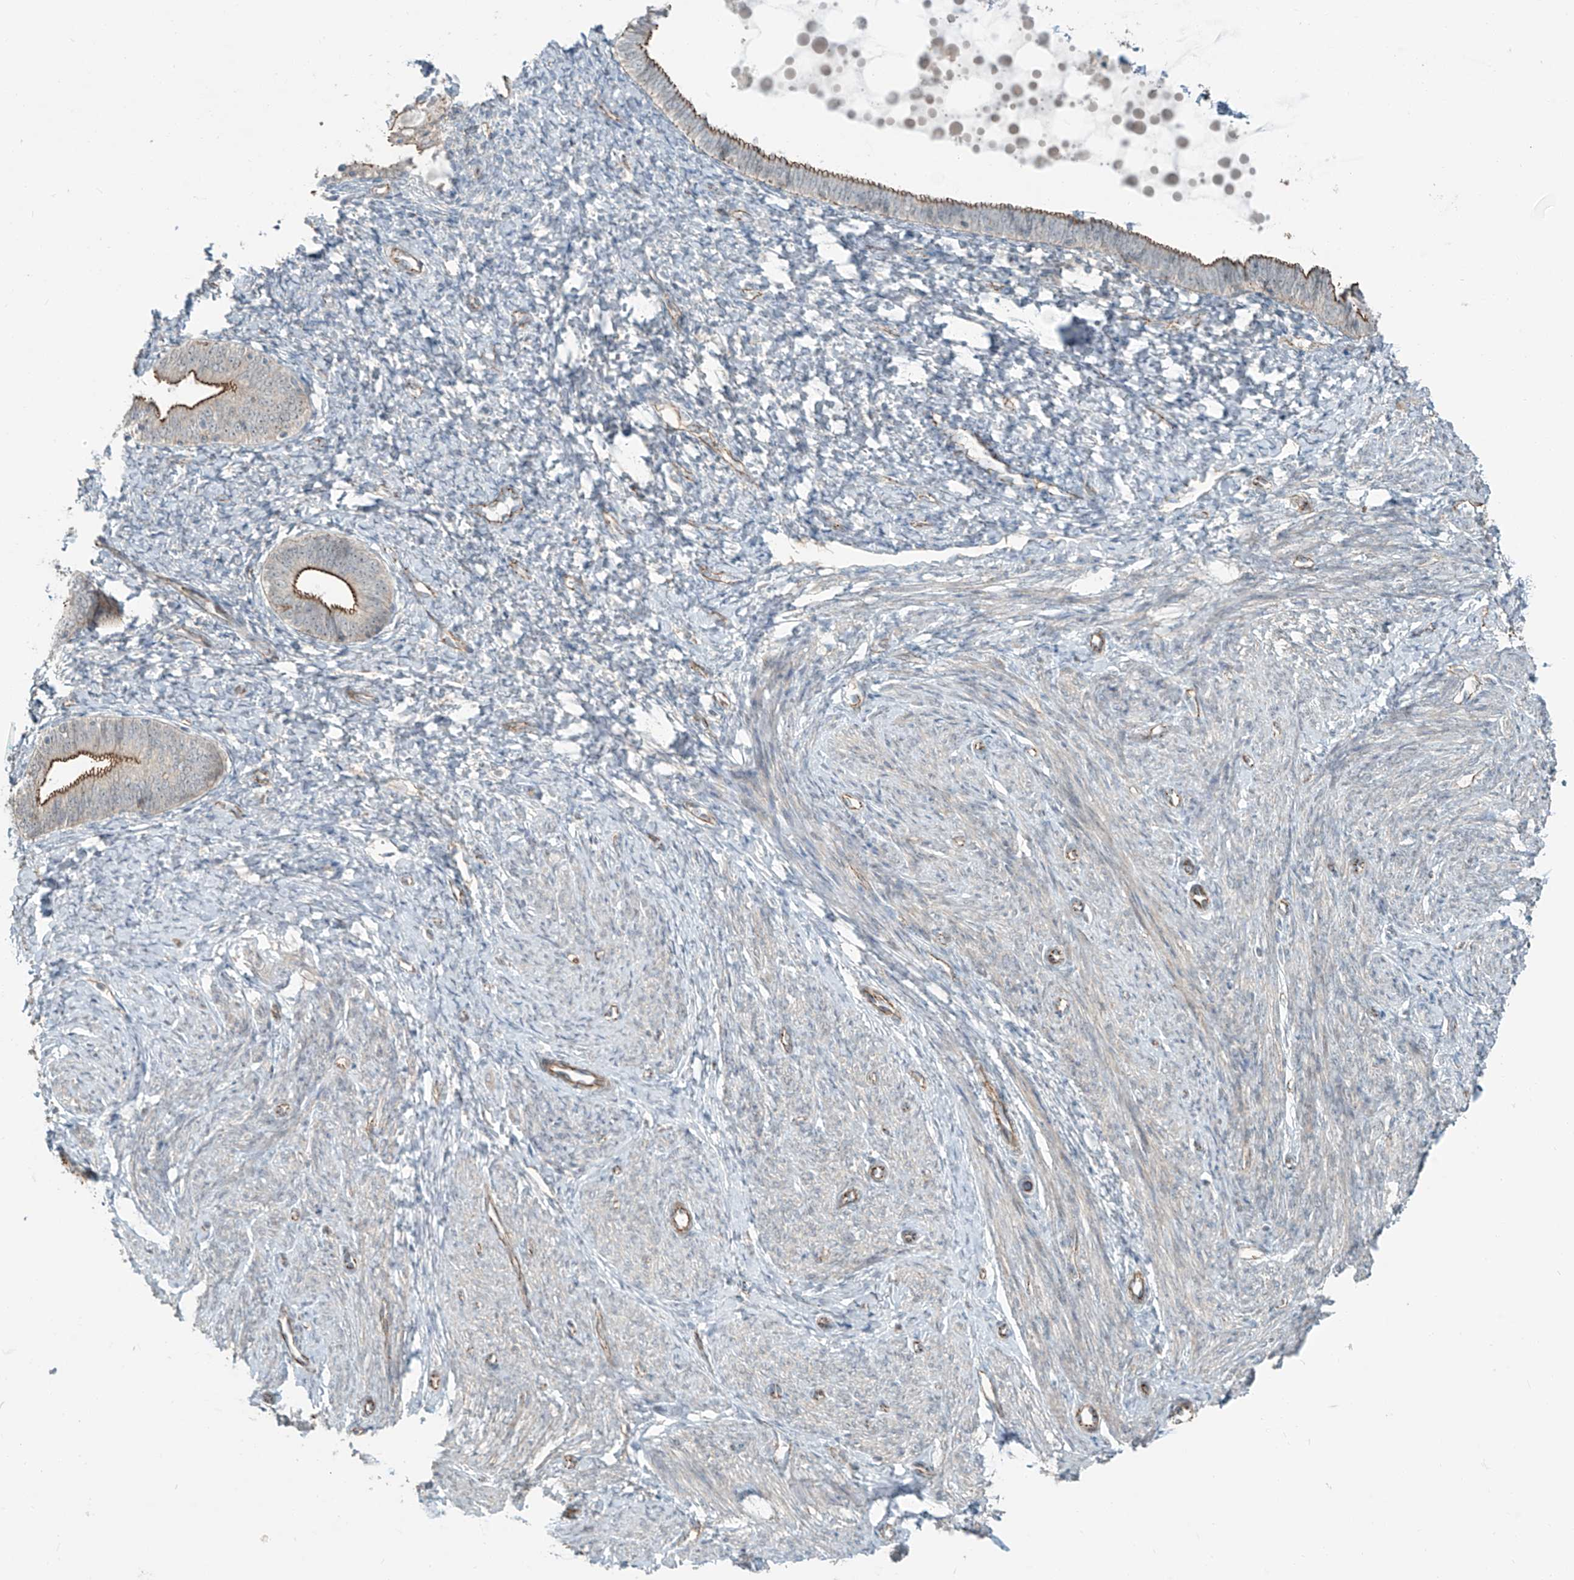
{"staining": {"intensity": "weak", "quantity": "<25%", "location": "cytoplasmic/membranous"}, "tissue": "endometrium", "cell_type": "Cells in endometrial stroma", "image_type": "normal", "snomed": [{"axis": "morphology", "description": "Normal tissue, NOS"}, {"axis": "topography", "description": "Endometrium"}], "caption": "IHC of unremarkable endometrium shows no expression in cells in endometrial stroma.", "gene": "ZNF16", "patient": {"sex": "female", "age": 72}}